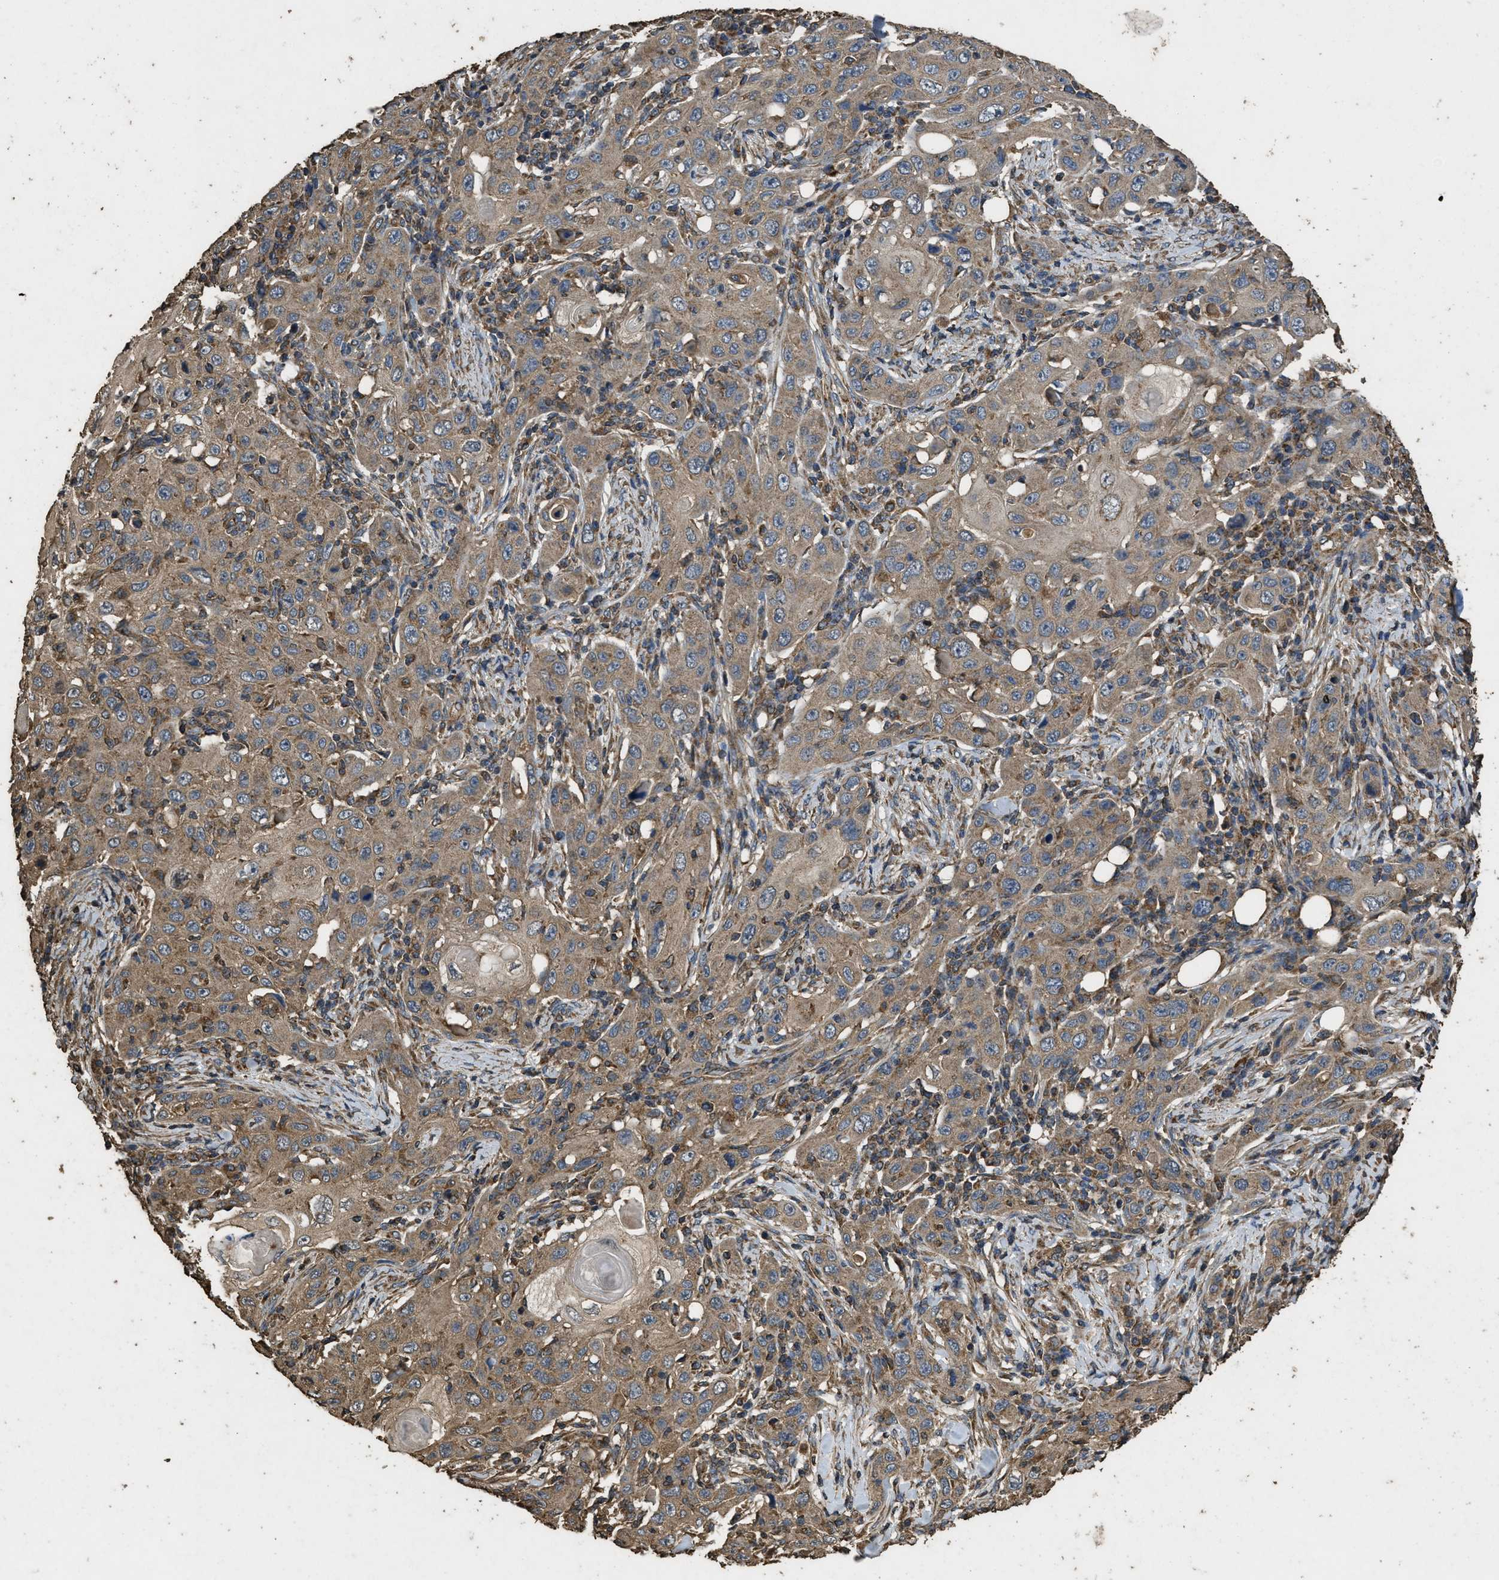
{"staining": {"intensity": "moderate", "quantity": ">75%", "location": "cytoplasmic/membranous"}, "tissue": "skin cancer", "cell_type": "Tumor cells", "image_type": "cancer", "snomed": [{"axis": "morphology", "description": "Squamous cell carcinoma, NOS"}, {"axis": "topography", "description": "Skin"}], "caption": "Protein analysis of skin squamous cell carcinoma tissue reveals moderate cytoplasmic/membranous positivity in approximately >75% of tumor cells.", "gene": "CYRIA", "patient": {"sex": "female", "age": 88}}